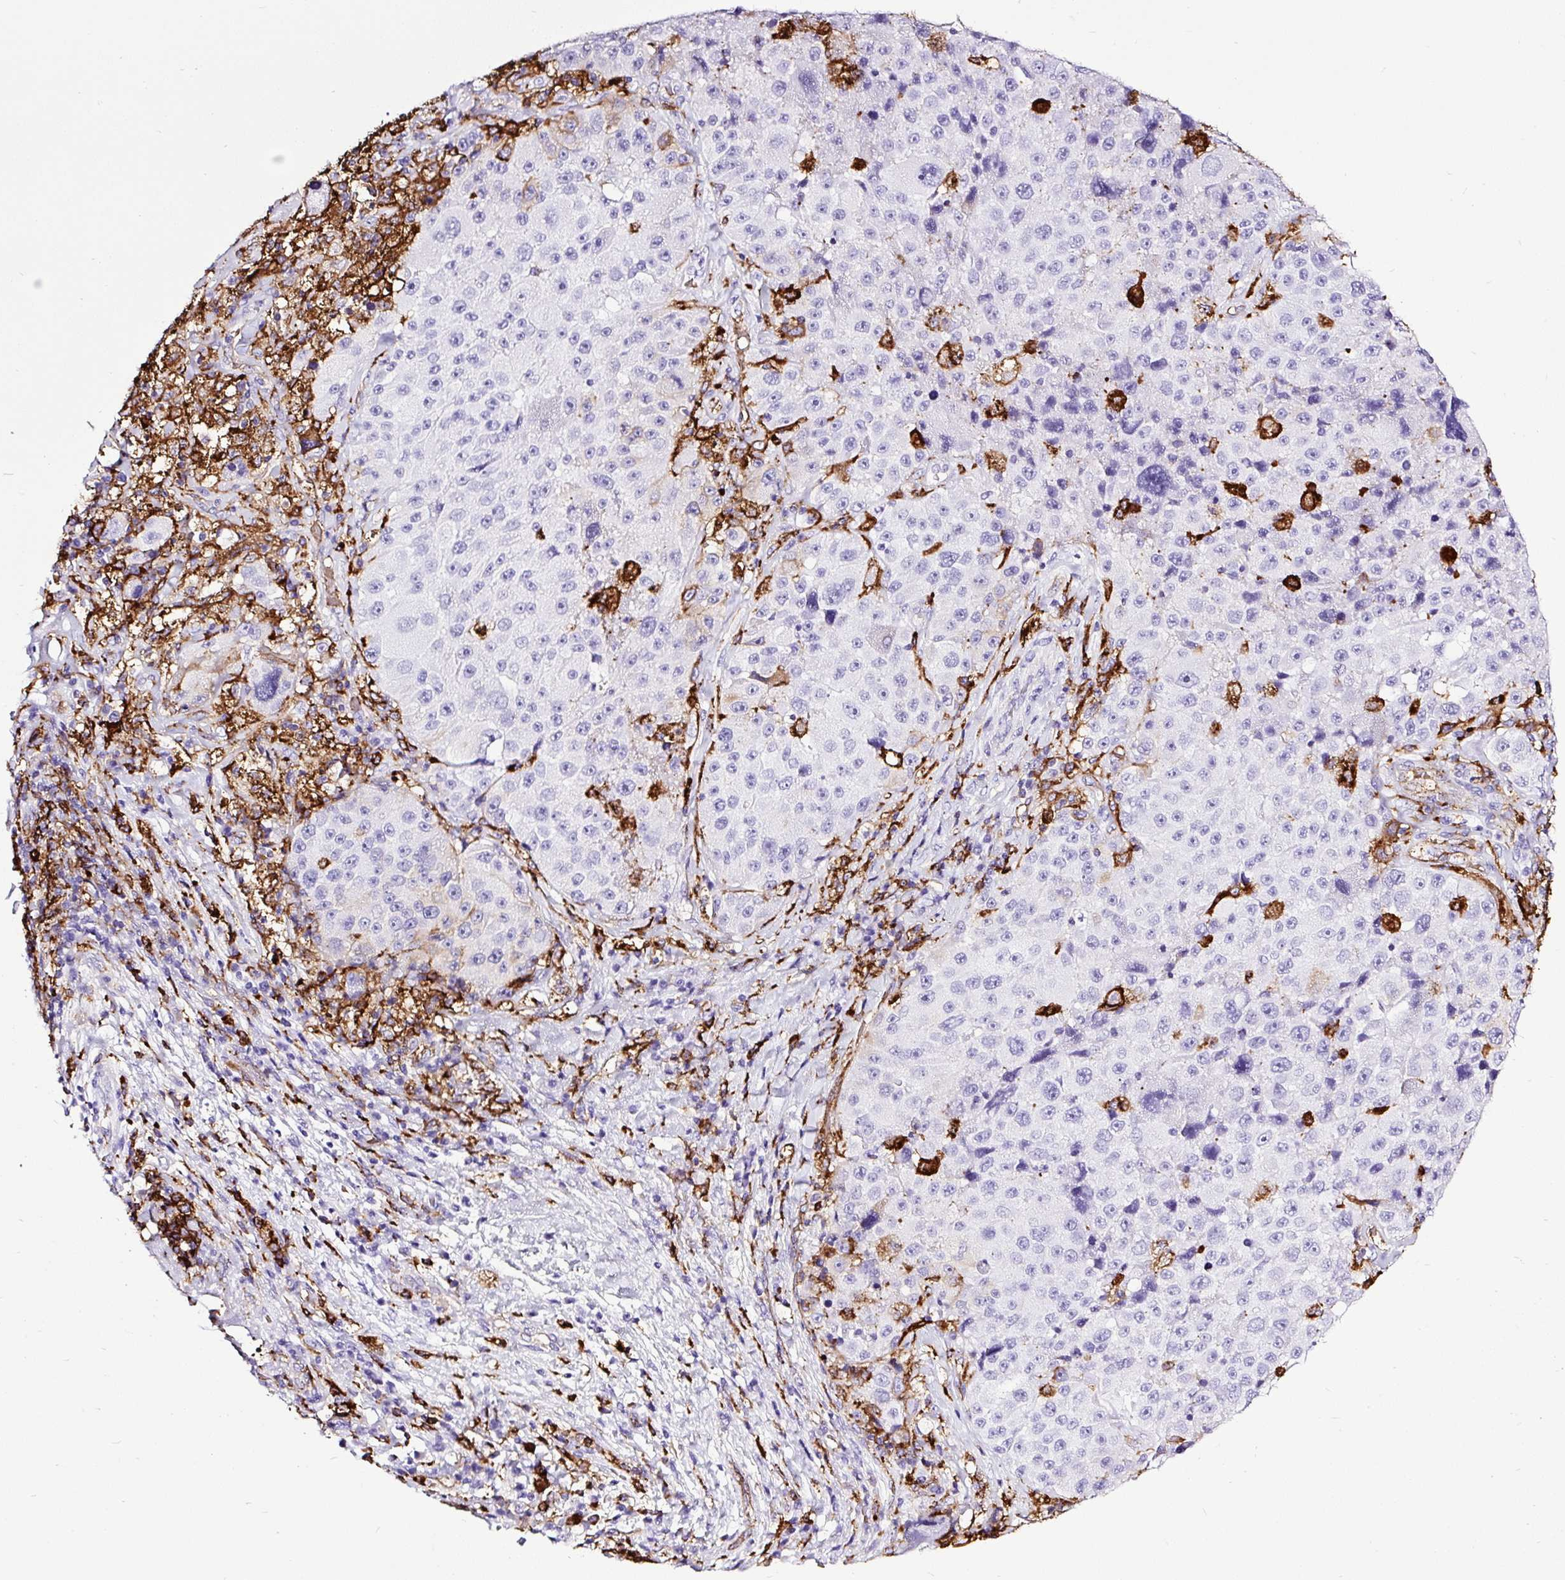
{"staining": {"intensity": "negative", "quantity": "none", "location": "none"}, "tissue": "melanoma", "cell_type": "Tumor cells", "image_type": "cancer", "snomed": [{"axis": "morphology", "description": "Malignant melanoma, Metastatic site"}, {"axis": "topography", "description": "Lymph node"}], "caption": "An immunohistochemistry (IHC) micrograph of melanoma is shown. There is no staining in tumor cells of melanoma.", "gene": "HLA-DRA", "patient": {"sex": "male", "age": 62}}